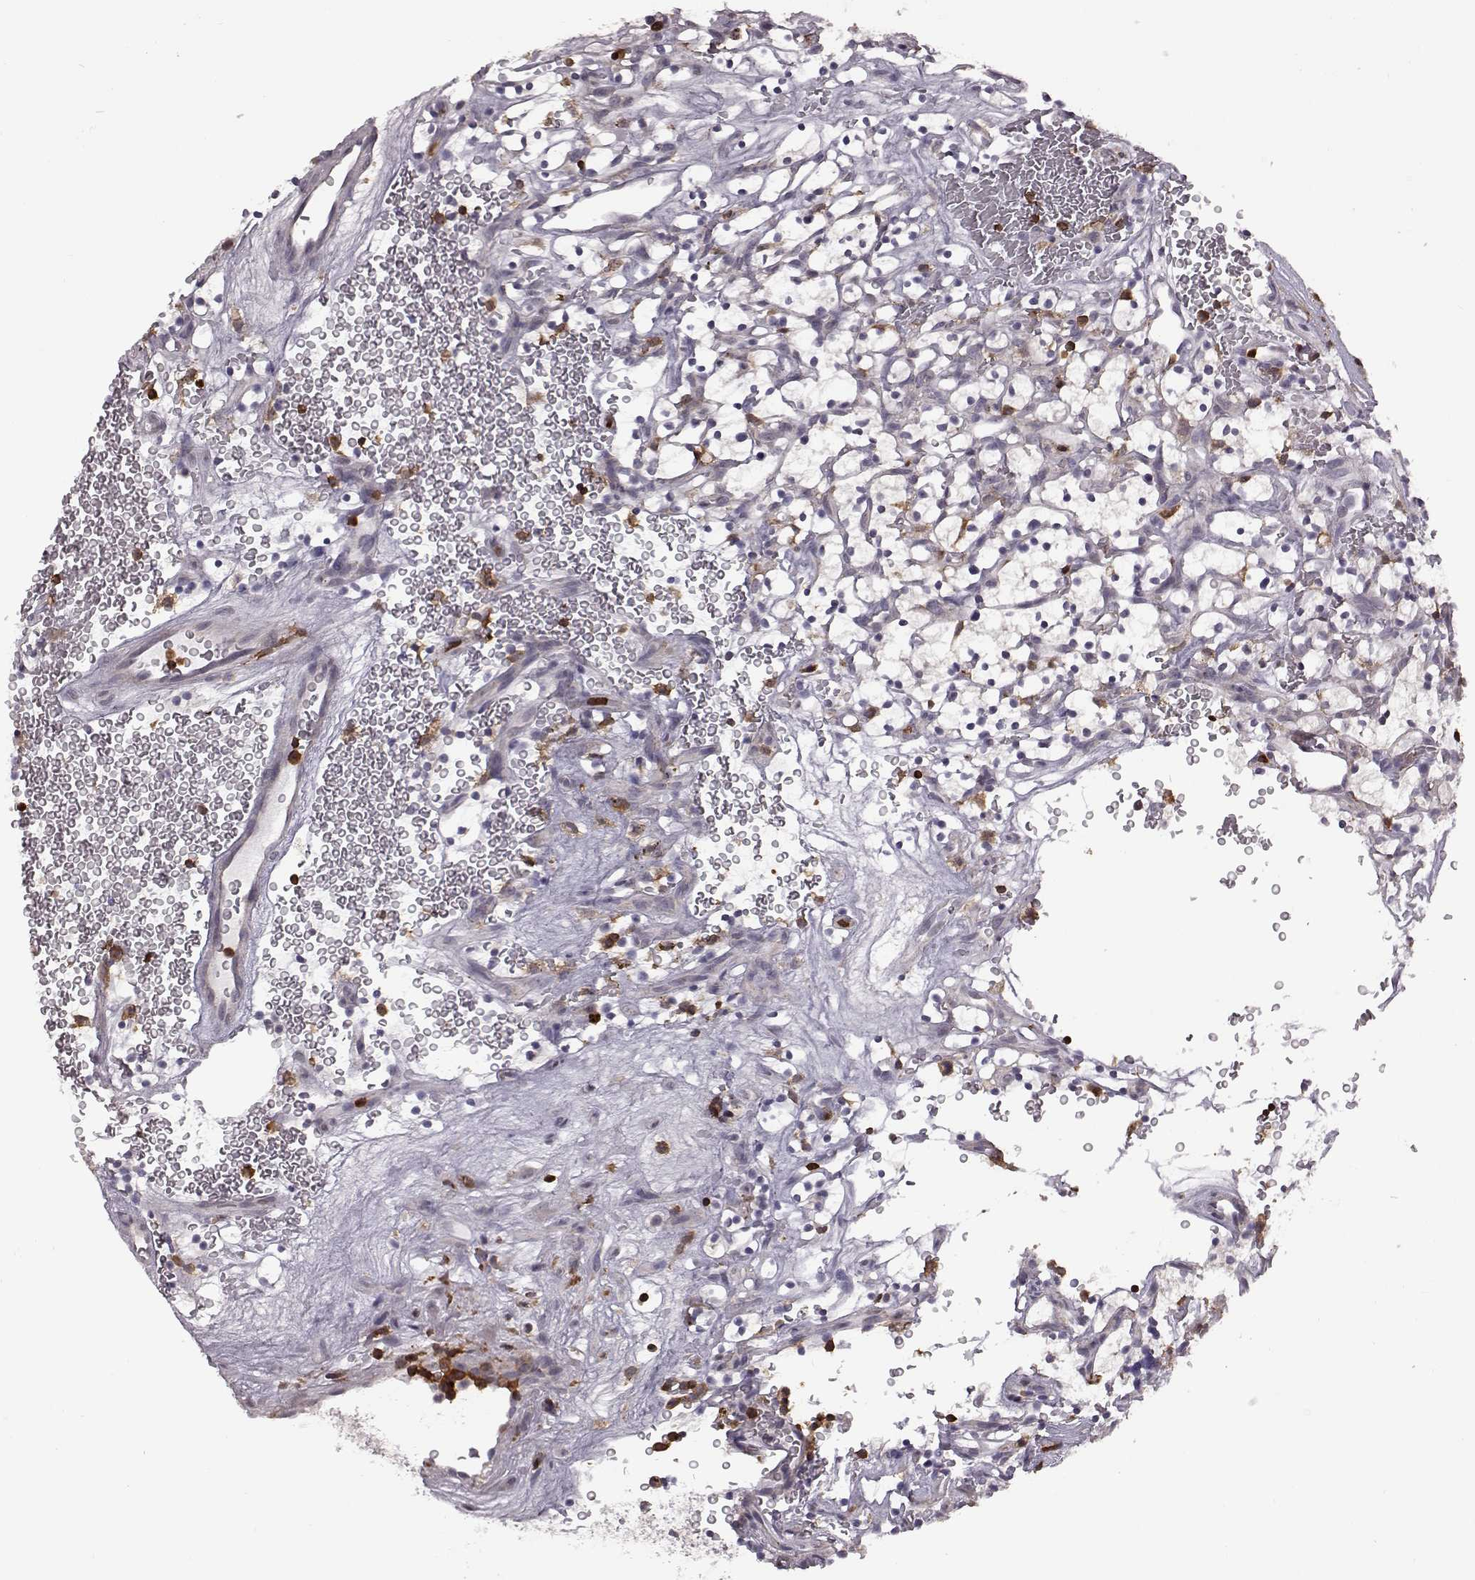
{"staining": {"intensity": "negative", "quantity": "none", "location": "none"}, "tissue": "renal cancer", "cell_type": "Tumor cells", "image_type": "cancer", "snomed": [{"axis": "morphology", "description": "Adenocarcinoma, NOS"}, {"axis": "topography", "description": "Kidney"}], "caption": "This is a image of immunohistochemistry staining of renal cancer, which shows no positivity in tumor cells.", "gene": "DOK2", "patient": {"sex": "female", "age": 64}}